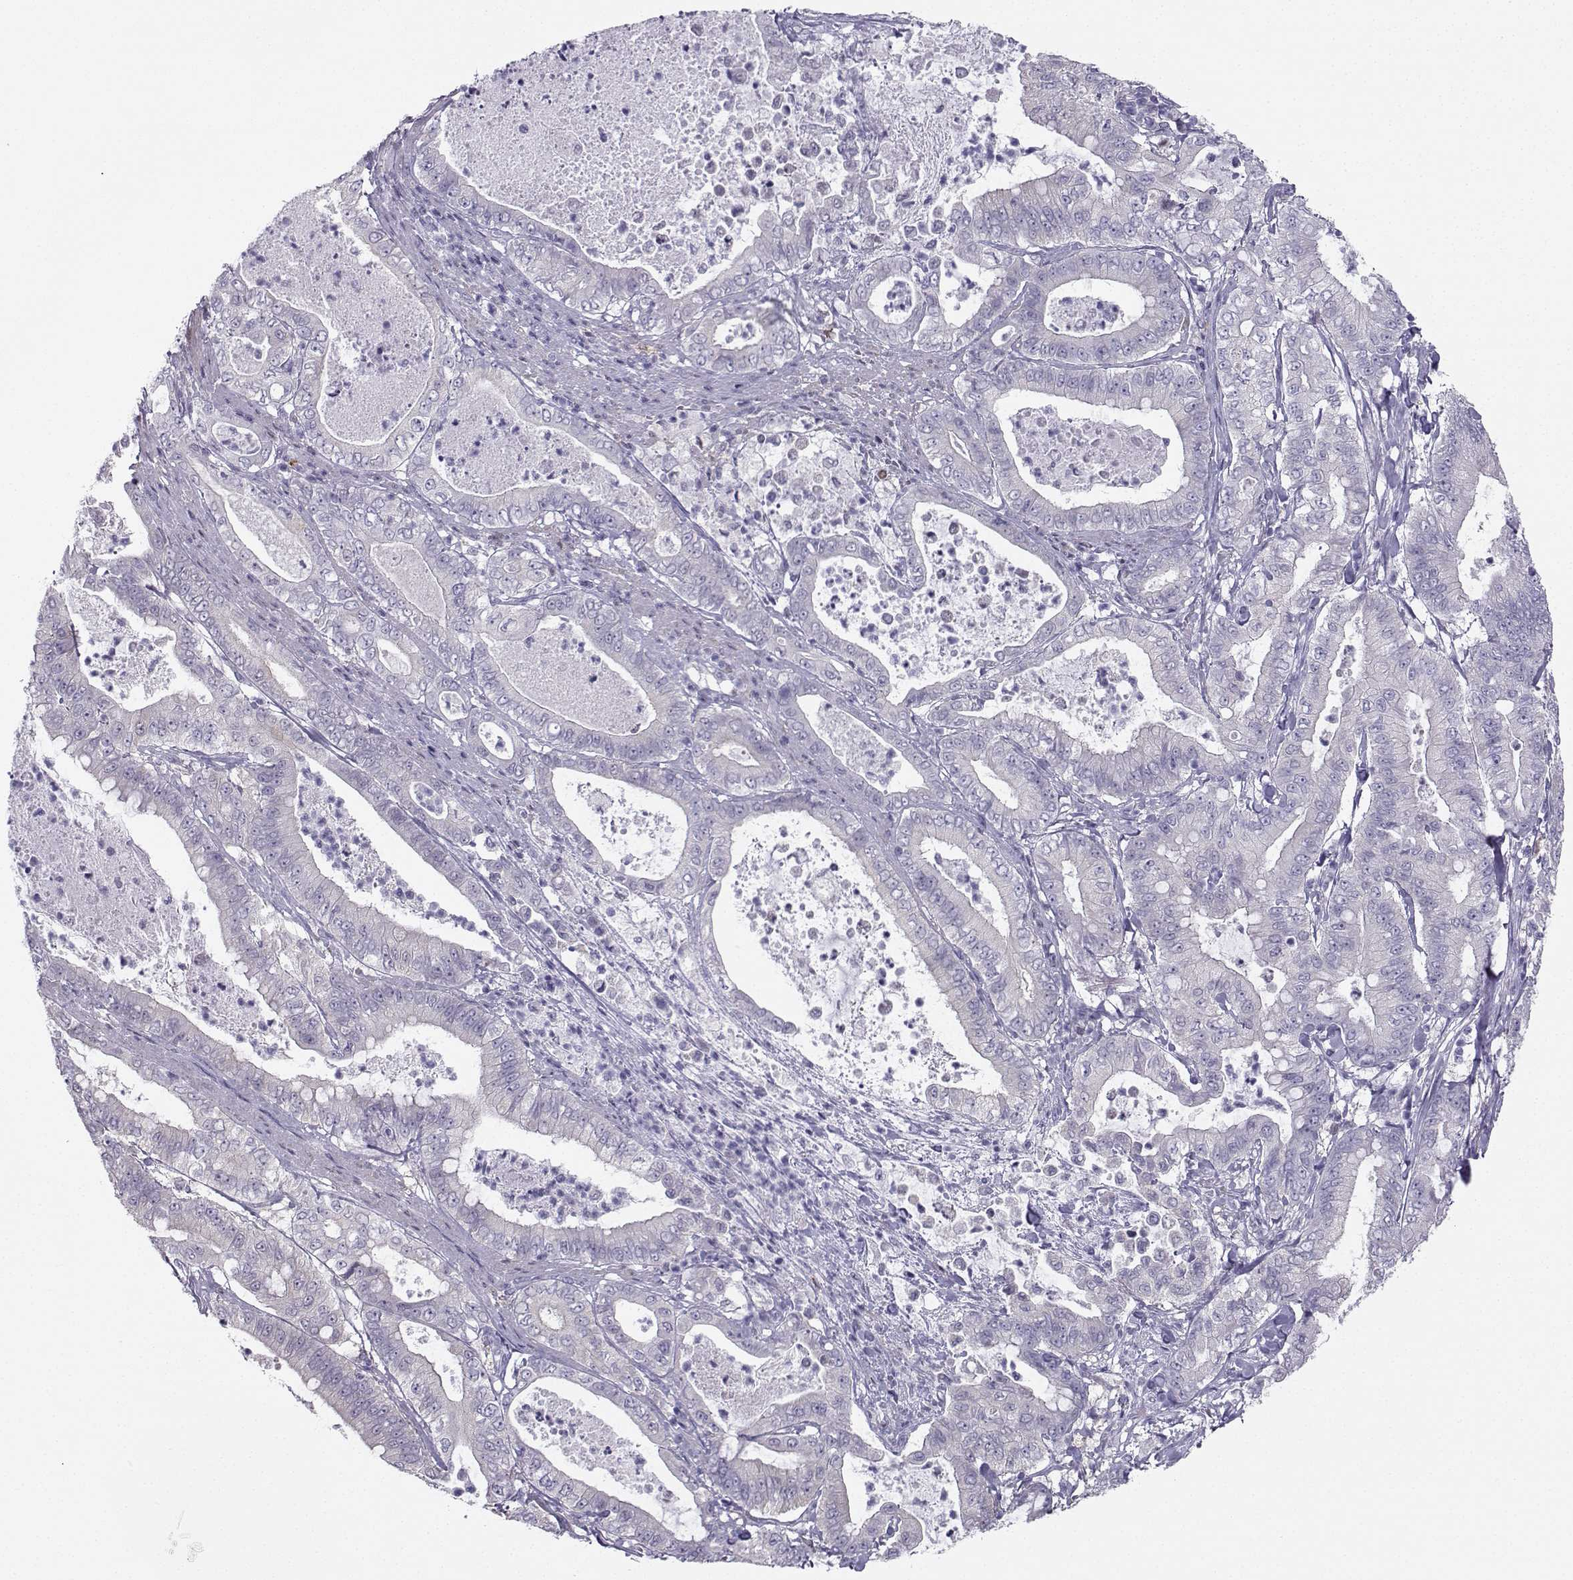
{"staining": {"intensity": "negative", "quantity": "none", "location": "none"}, "tissue": "pancreatic cancer", "cell_type": "Tumor cells", "image_type": "cancer", "snomed": [{"axis": "morphology", "description": "Adenocarcinoma, NOS"}, {"axis": "topography", "description": "Pancreas"}], "caption": "Immunohistochemical staining of pancreatic adenocarcinoma shows no significant expression in tumor cells. (DAB IHC with hematoxylin counter stain).", "gene": "DCLK3", "patient": {"sex": "male", "age": 71}}